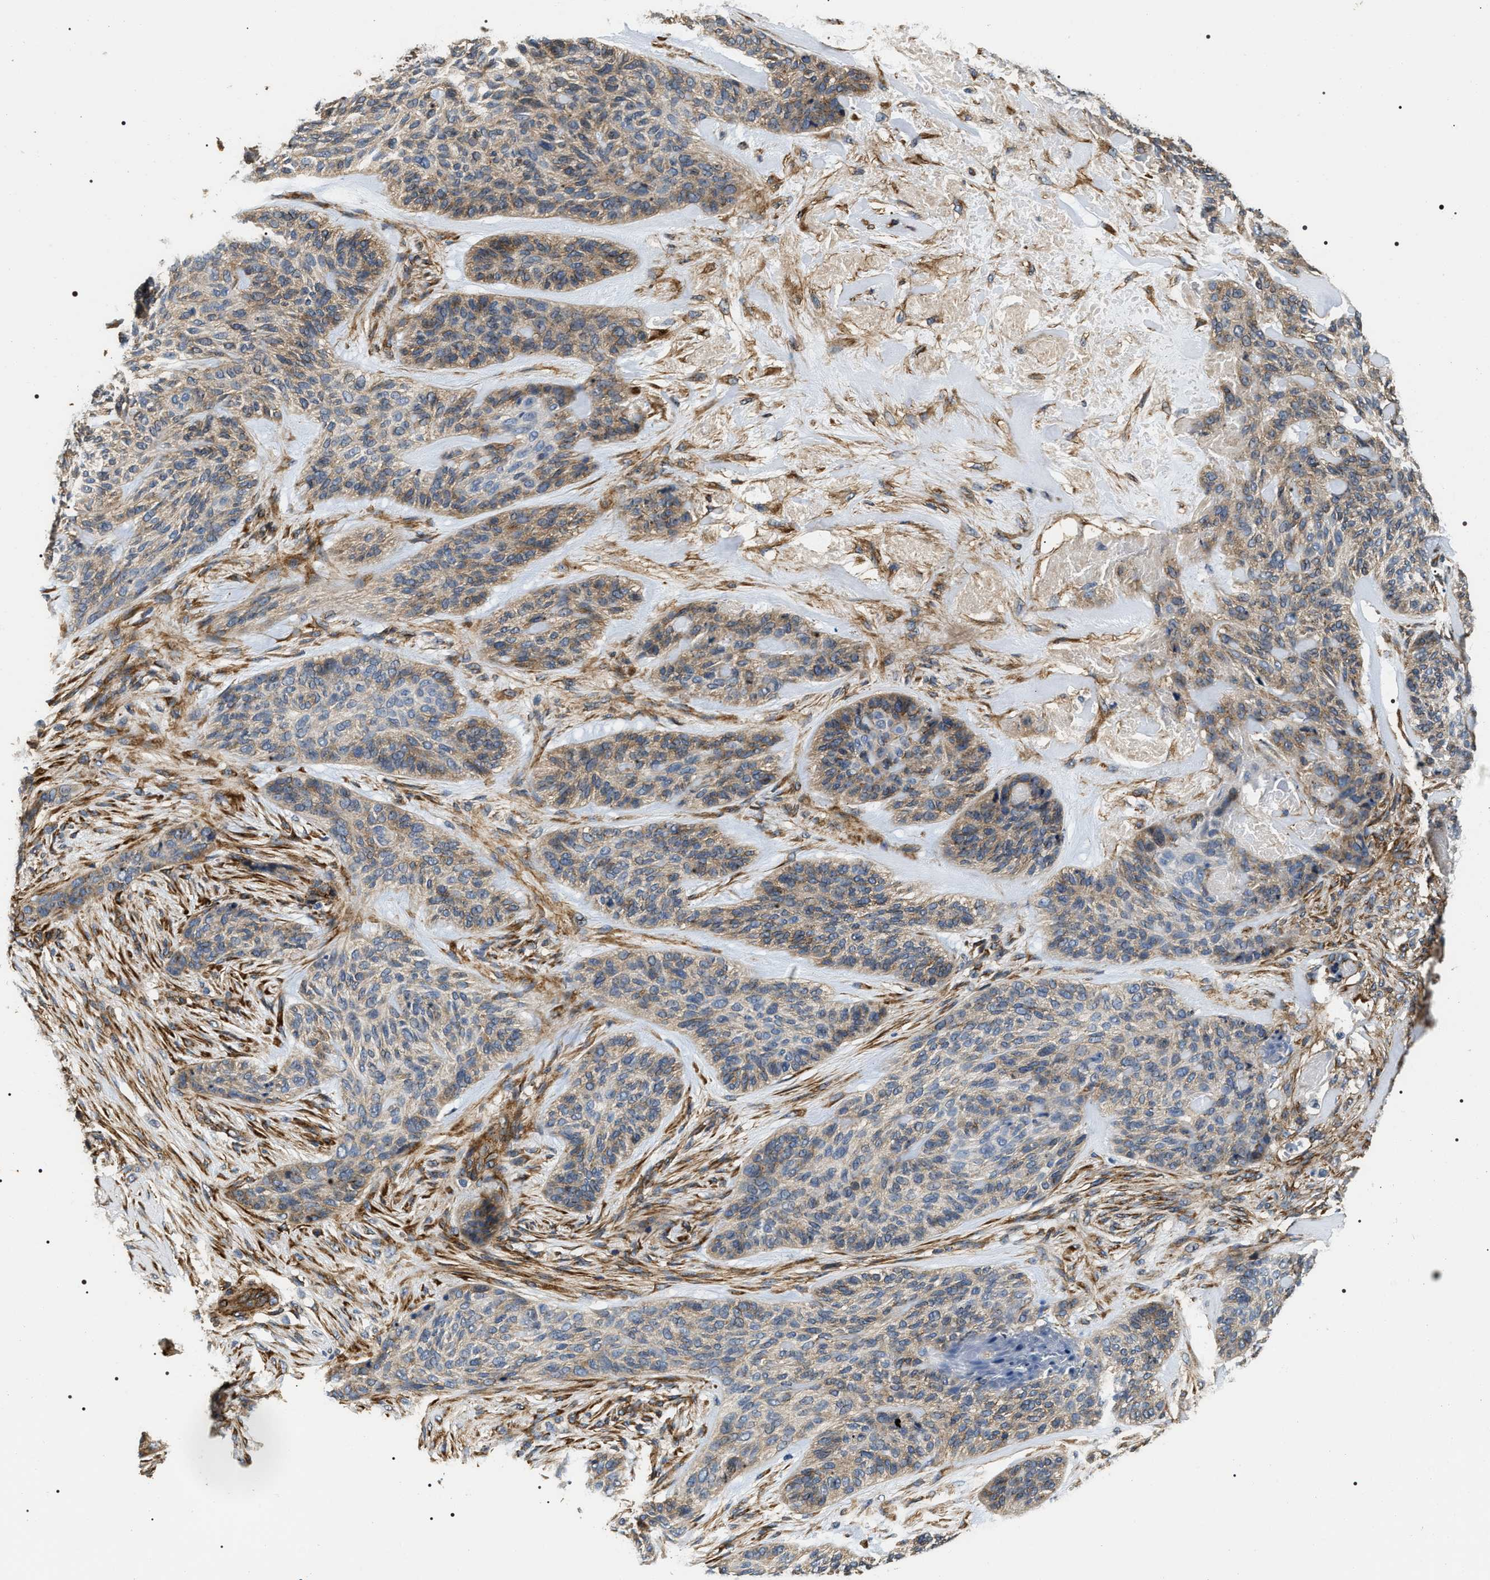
{"staining": {"intensity": "weak", "quantity": "<25%", "location": "cytoplasmic/membranous"}, "tissue": "skin cancer", "cell_type": "Tumor cells", "image_type": "cancer", "snomed": [{"axis": "morphology", "description": "Basal cell carcinoma"}, {"axis": "topography", "description": "Skin"}], "caption": "Immunohistochemical staining of human basal cell carcinoma (skin) exhibits no significant expression in tumor cells.", "gene": "ZC3HAV1L", "patient": {"sex": "male", "age": 55}}